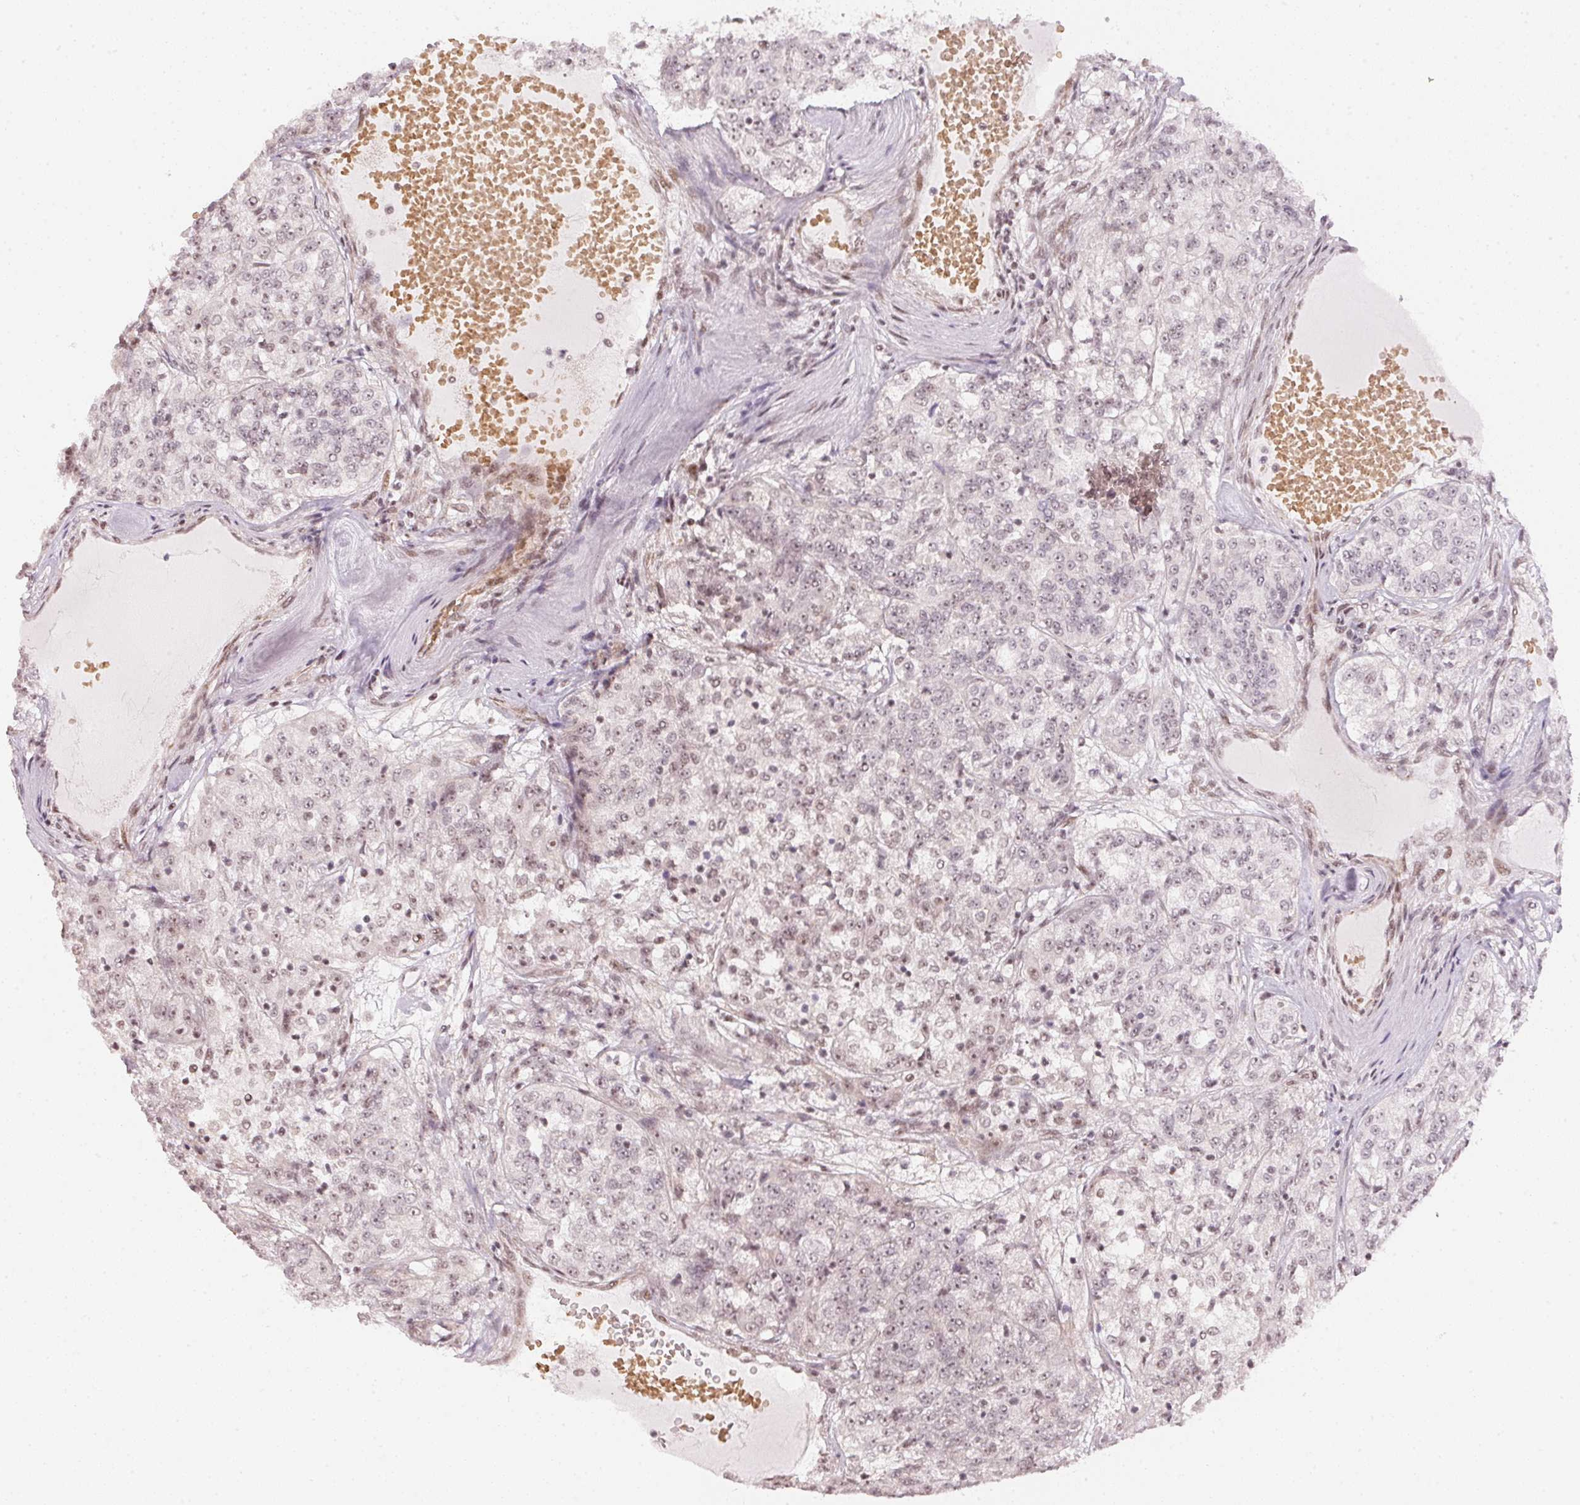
{"staining": {"intensity": "weak", "quantity": "25%-75%", "location": "nuclear"}, "tissue": "renal cancer", "cell_type": "Tumor cells", "image_type": "cancer", "snomed": [{"axis": "morphology", "description": "Adenocarcinoma, NOS"}, {"axis": "topography", "description": "Kidney"}], "caption": "This photomicrograph shows IHC staining of human renal cancer, with low weak nuclear expression in about 25%-75% of tumor cells.", "gene": "KAT6A", "patient": {"sex": "female", "age": 63}}